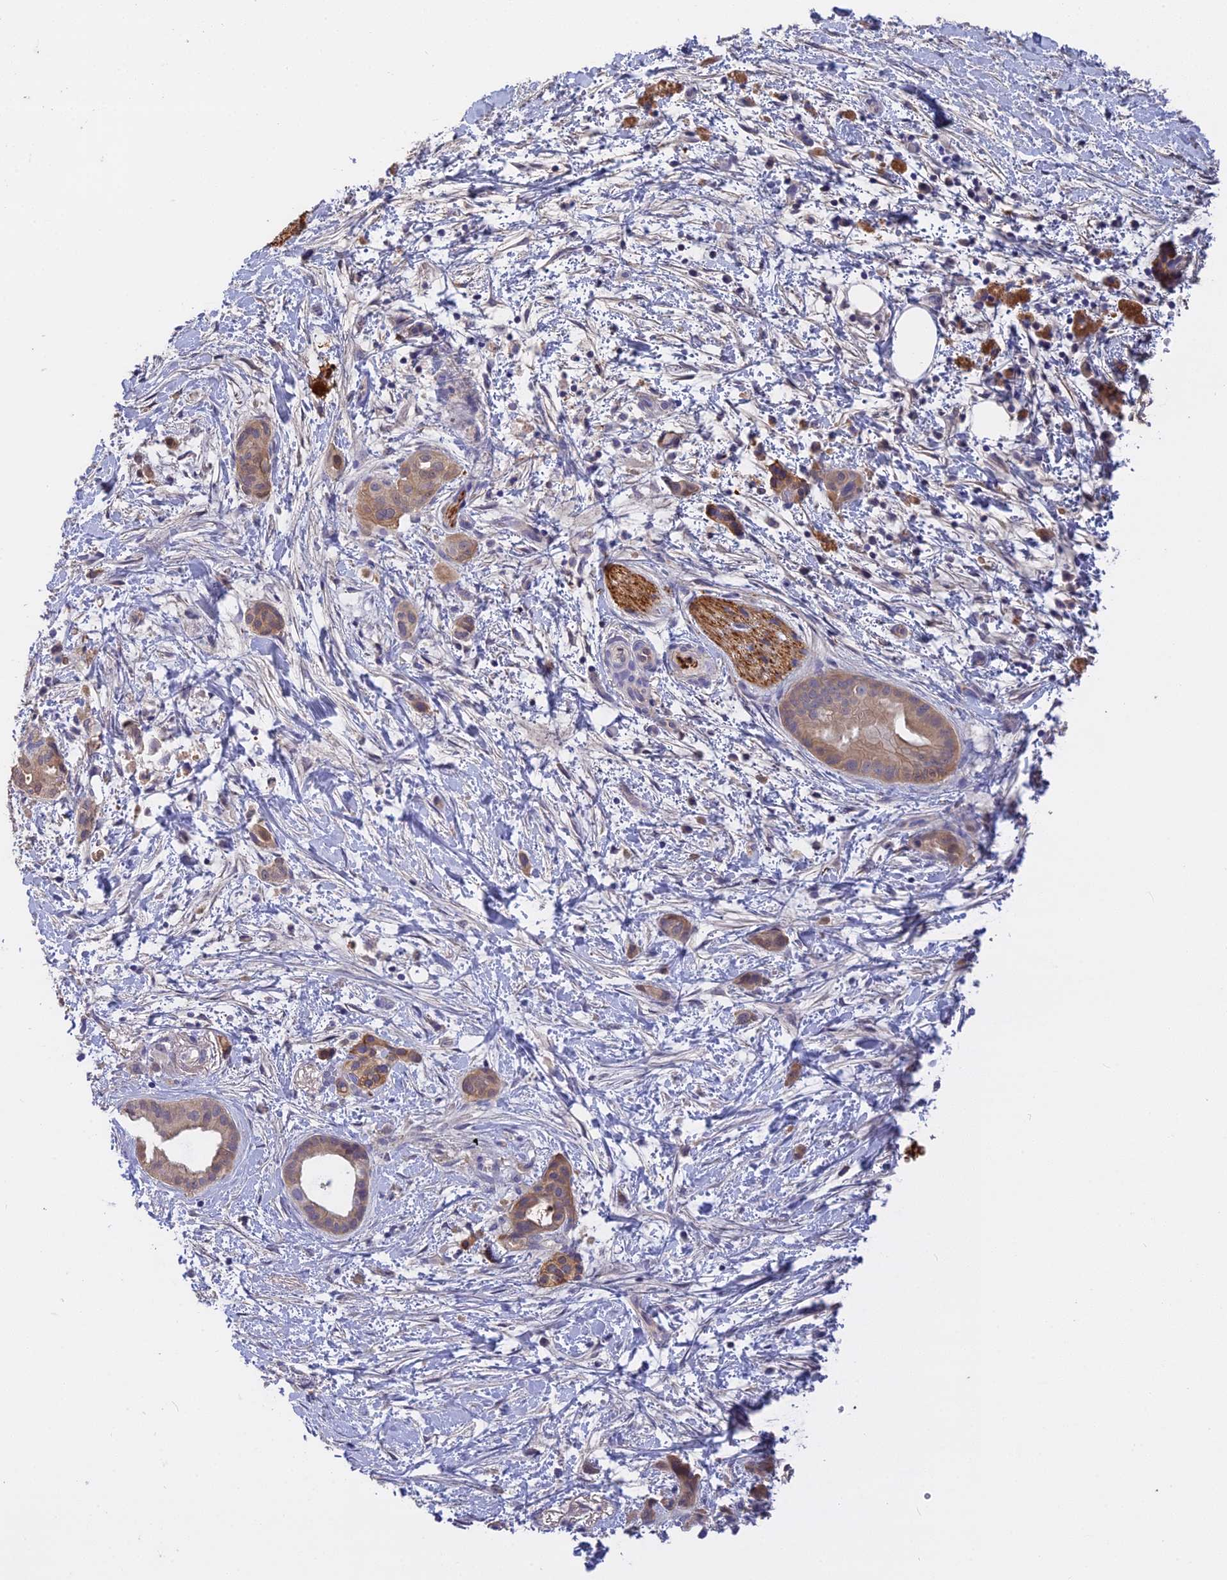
{"staining": {"intensity": "weak", "quantity": ">75%", "location": "cytoplasmic/membranous"}, "tissue": "pancreatic cancer", "cell_type": "Tumor cells", "image_type": "cancer", "snomed": [{"axis": "morphology", "description": "Normal tissue, NOS"}, {"axis": "morphology", "description": "Adenocarcinoma, NOS"}, {"axis": "topography", "description": "Pancreas"}, {"axis": "topography", "description": "Peripheral nerve tissue"}], "caption": "The micrograph reveals staining of pancreatic cancer (adenocarcinoma), revealing weak cytoplasmic/membranous protein staining (brown color) within tumor cells.", "gene": "PZP", "patient": {"sex": "female", "age": 63}}